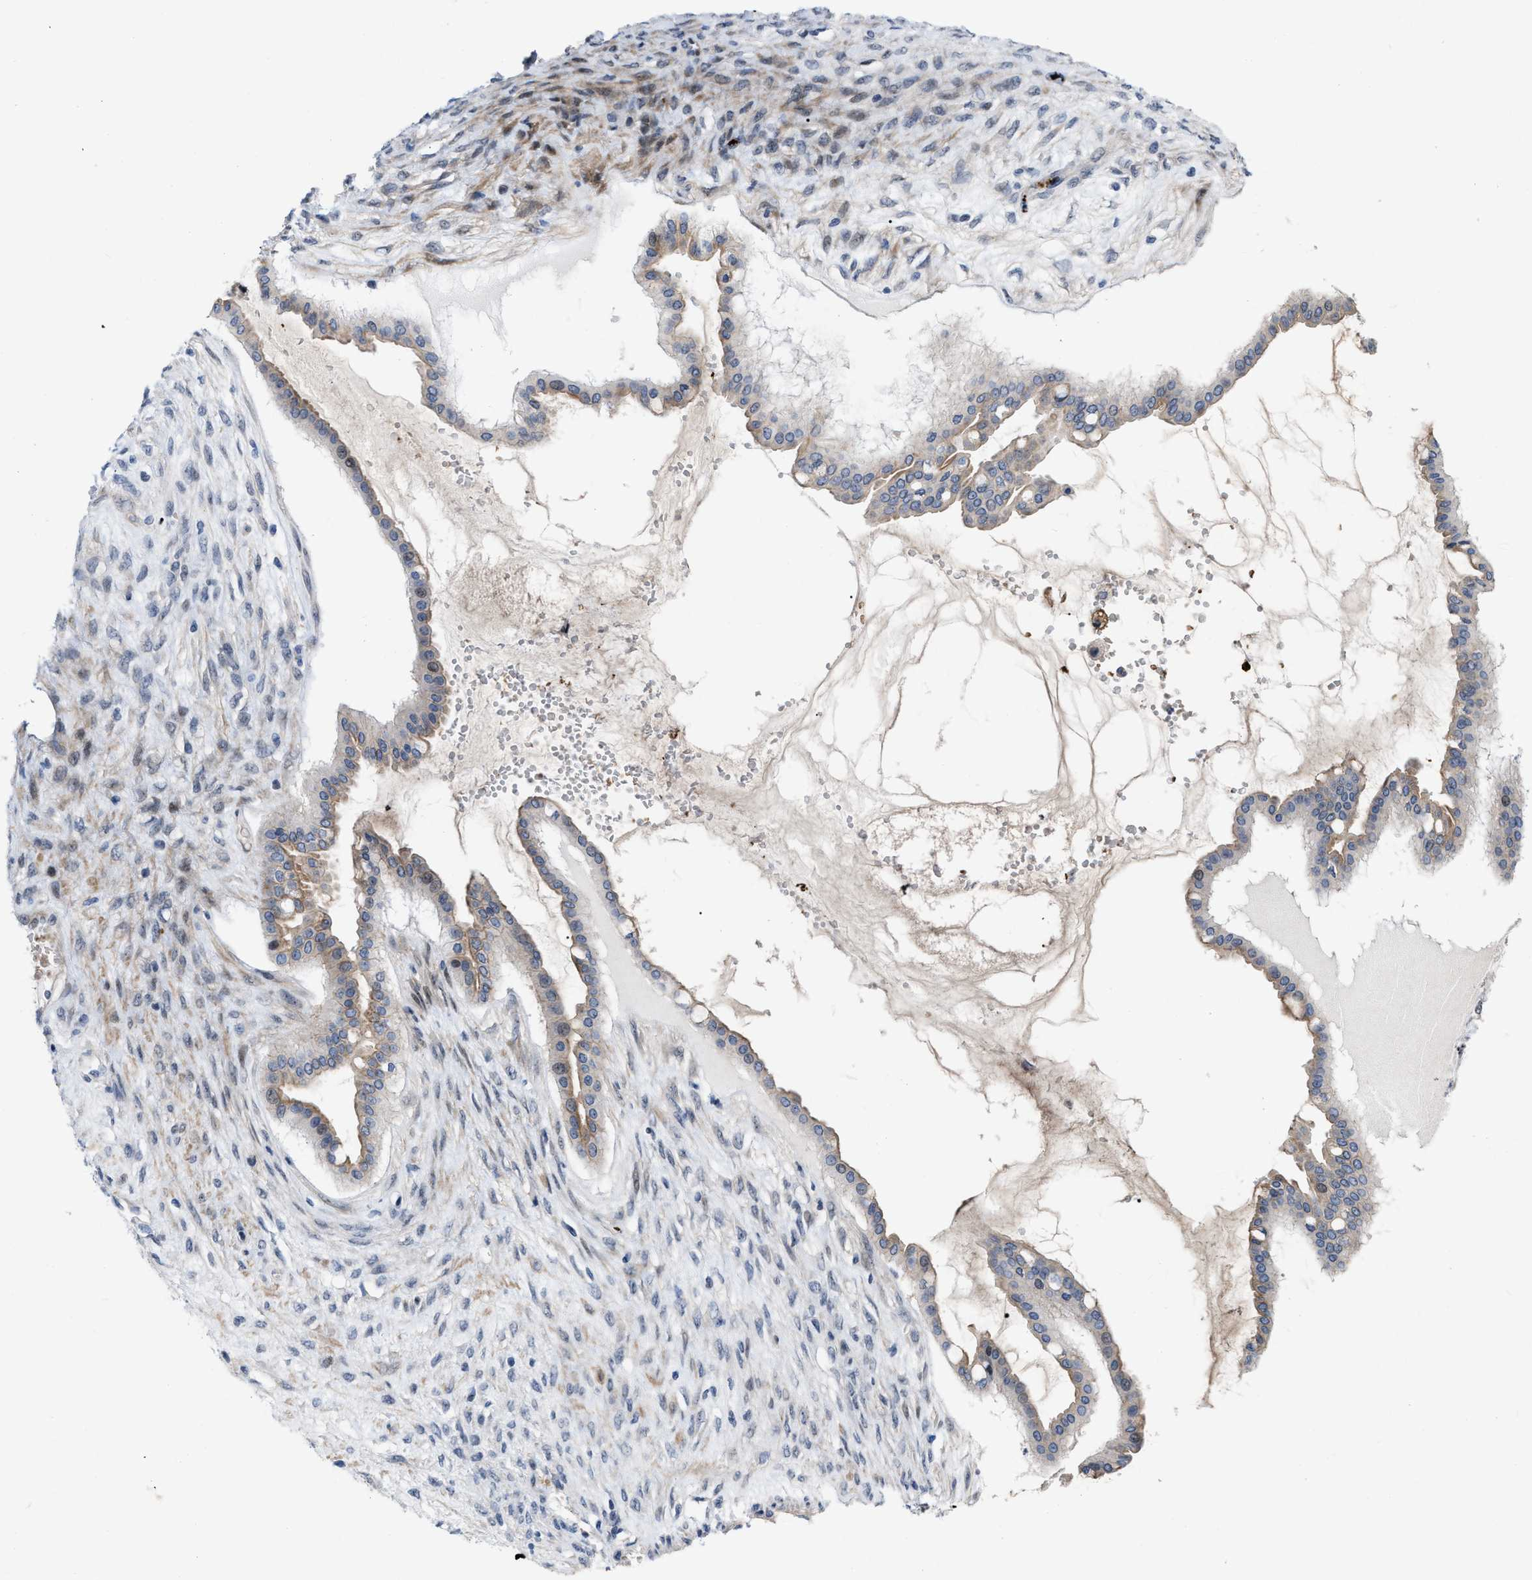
{"staining": {"intensity": "moderate", "quantity": "25%-75%", "location": "cytoplasmic/membranous"}, "tissue": "ovarian cancer", "cell_type": "Tumor cells", "image_type": "cancer", "snomed": [{"axis": "morphology", "description": "Cystadenocarcinoma, mucinous, NOS"}, {"axis": "topography", "description": "Ovary"}], "caption": "Tumor cells display medium levels of moderate cytoplasmic/membranous staining in approximately 25%-75% of cells in mucinous cystadenocarcinoma (ovarian). Immunohistochemistry (ihc) stains the protein of interest in brown and the nuclei are stained blue.", "gene": "POLR1F", "patient": {"sex": "female", "age": 73}}